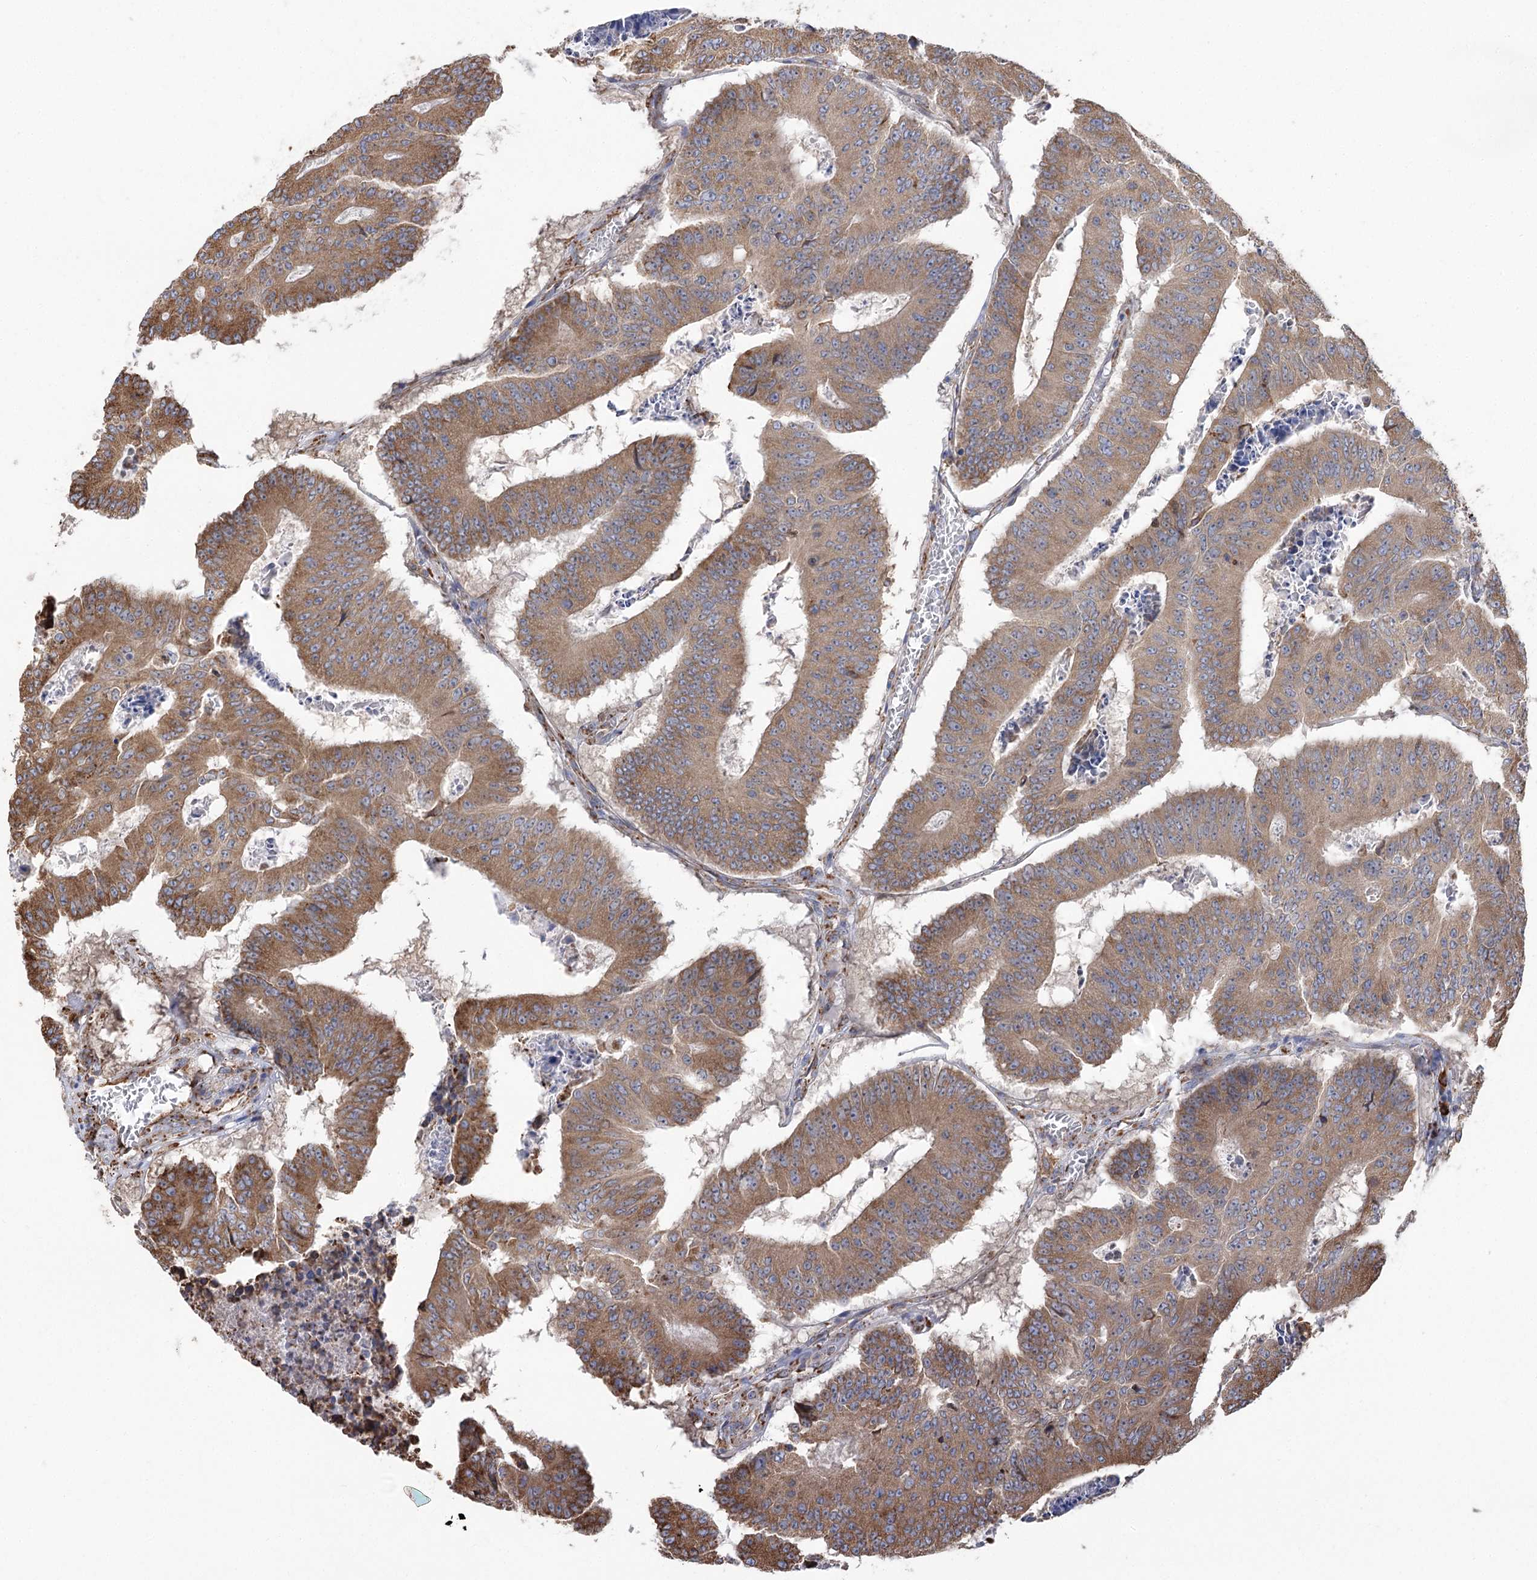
{"staining": {"intensity": "moderate", "quantity": ">75%", "location": "cytoplasmic/membranous"}, "tissue": "colorectal cancer", "cell_type": "Tumor cells", "image_type": "cancer", "snomed": [{"axis": "morphology", "description": "Adenocarcinoma, NOS"}, {"axis": "topography", "description": "Colon"}], "caption": "Protein expression analysis of colorectal cancer exhibits moderate cytoplasmic/membranous expression in approximately >75% of tumor cells.", "gene": "METTL24", "patient": {"sex": "male", "age": 87}}